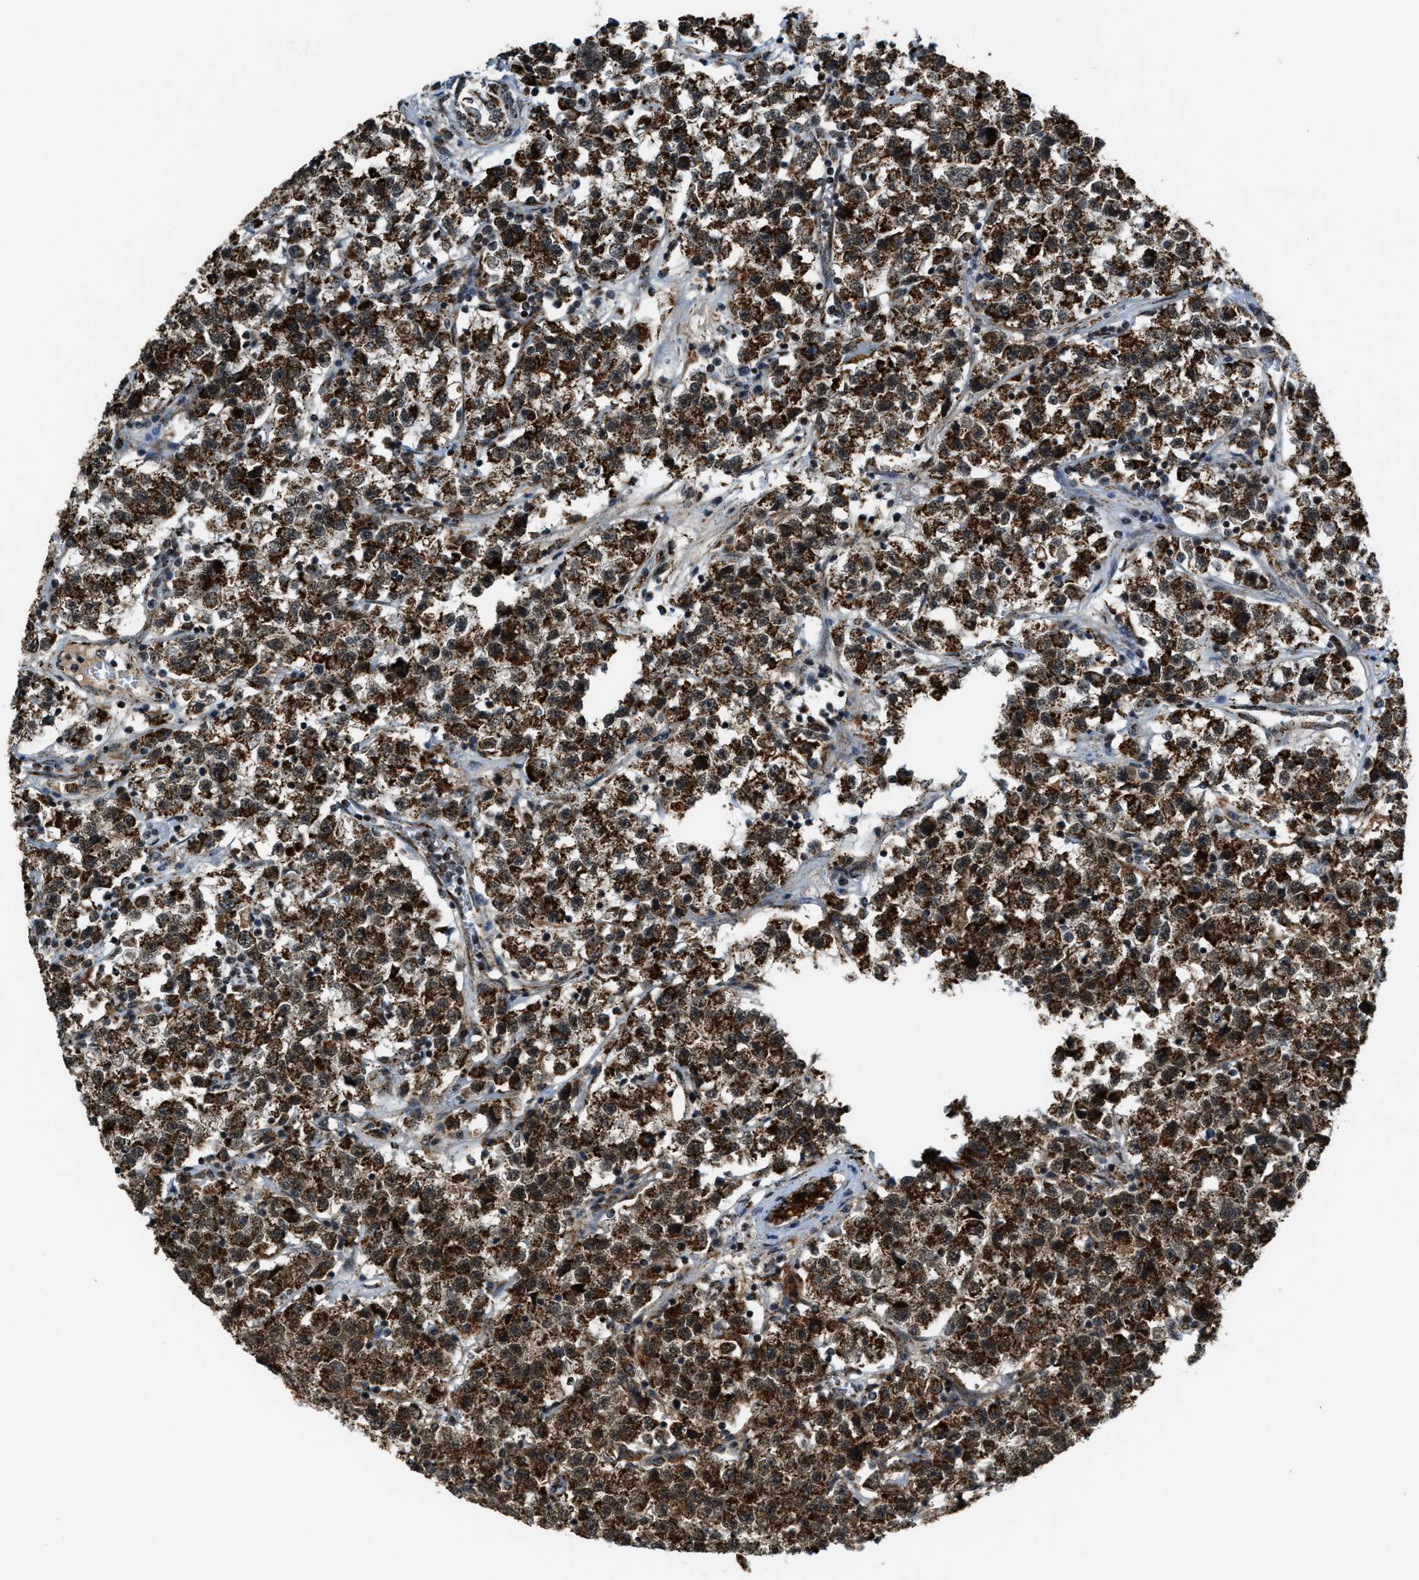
{"staining": {"intensity": "strong", "quantity": ">75%", "location": "cytoplasmic/membranous"}, "tissue": "testis cancer", "cell_type": "Tumor cells", "image_type": "cancer", "snomed": [{"axis": "morphology", "description": "Seminoma, NOS"}, {"axis": "topography", "description": "Testis"}], "caption": "Protein expression analysis of human testis cancer reveals strong cytoplasmic/membranous staining in approximately >75% of tumor cells.", "gene": "HIBADH", "patient": {"sex": "male", "age": 22}}